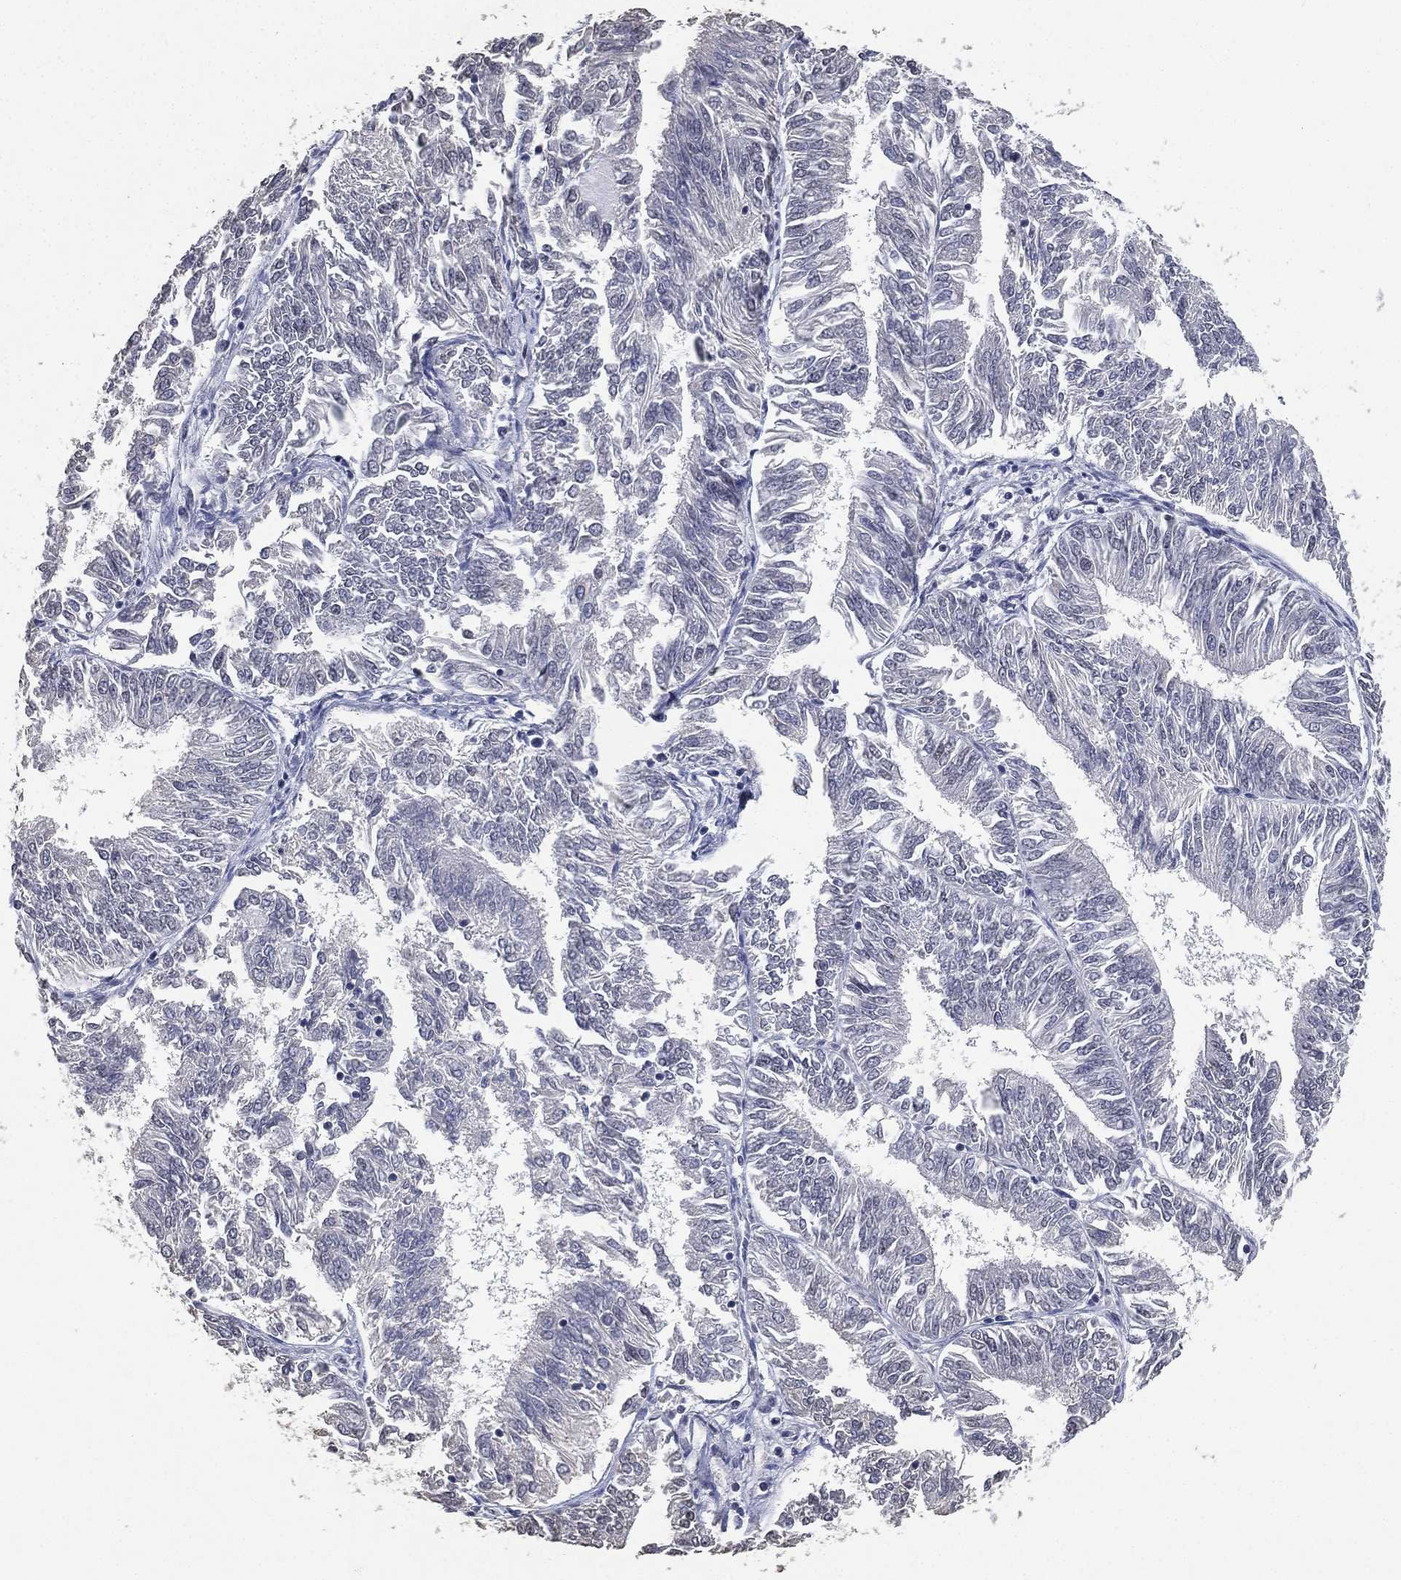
{"staining": {"intensity": "negative", "quantity": "none", "location": "none"}, "tissue": "endometrial cancer", "cell_type": "Tumor cells", "image_type": "cancer", "snomed": [{"axis": "morphology", "description": "Adenocarcinoma, NOS"}, {"axis": "topography", "description": "Endometrium"}], "caption": "A micrograph of endometrial cancer (adenocarcinoma) stained for a protein reveals no brown staining in tumor cells.", "gene": "DSG1", "patient": {"sex": "female", "age": 58}}